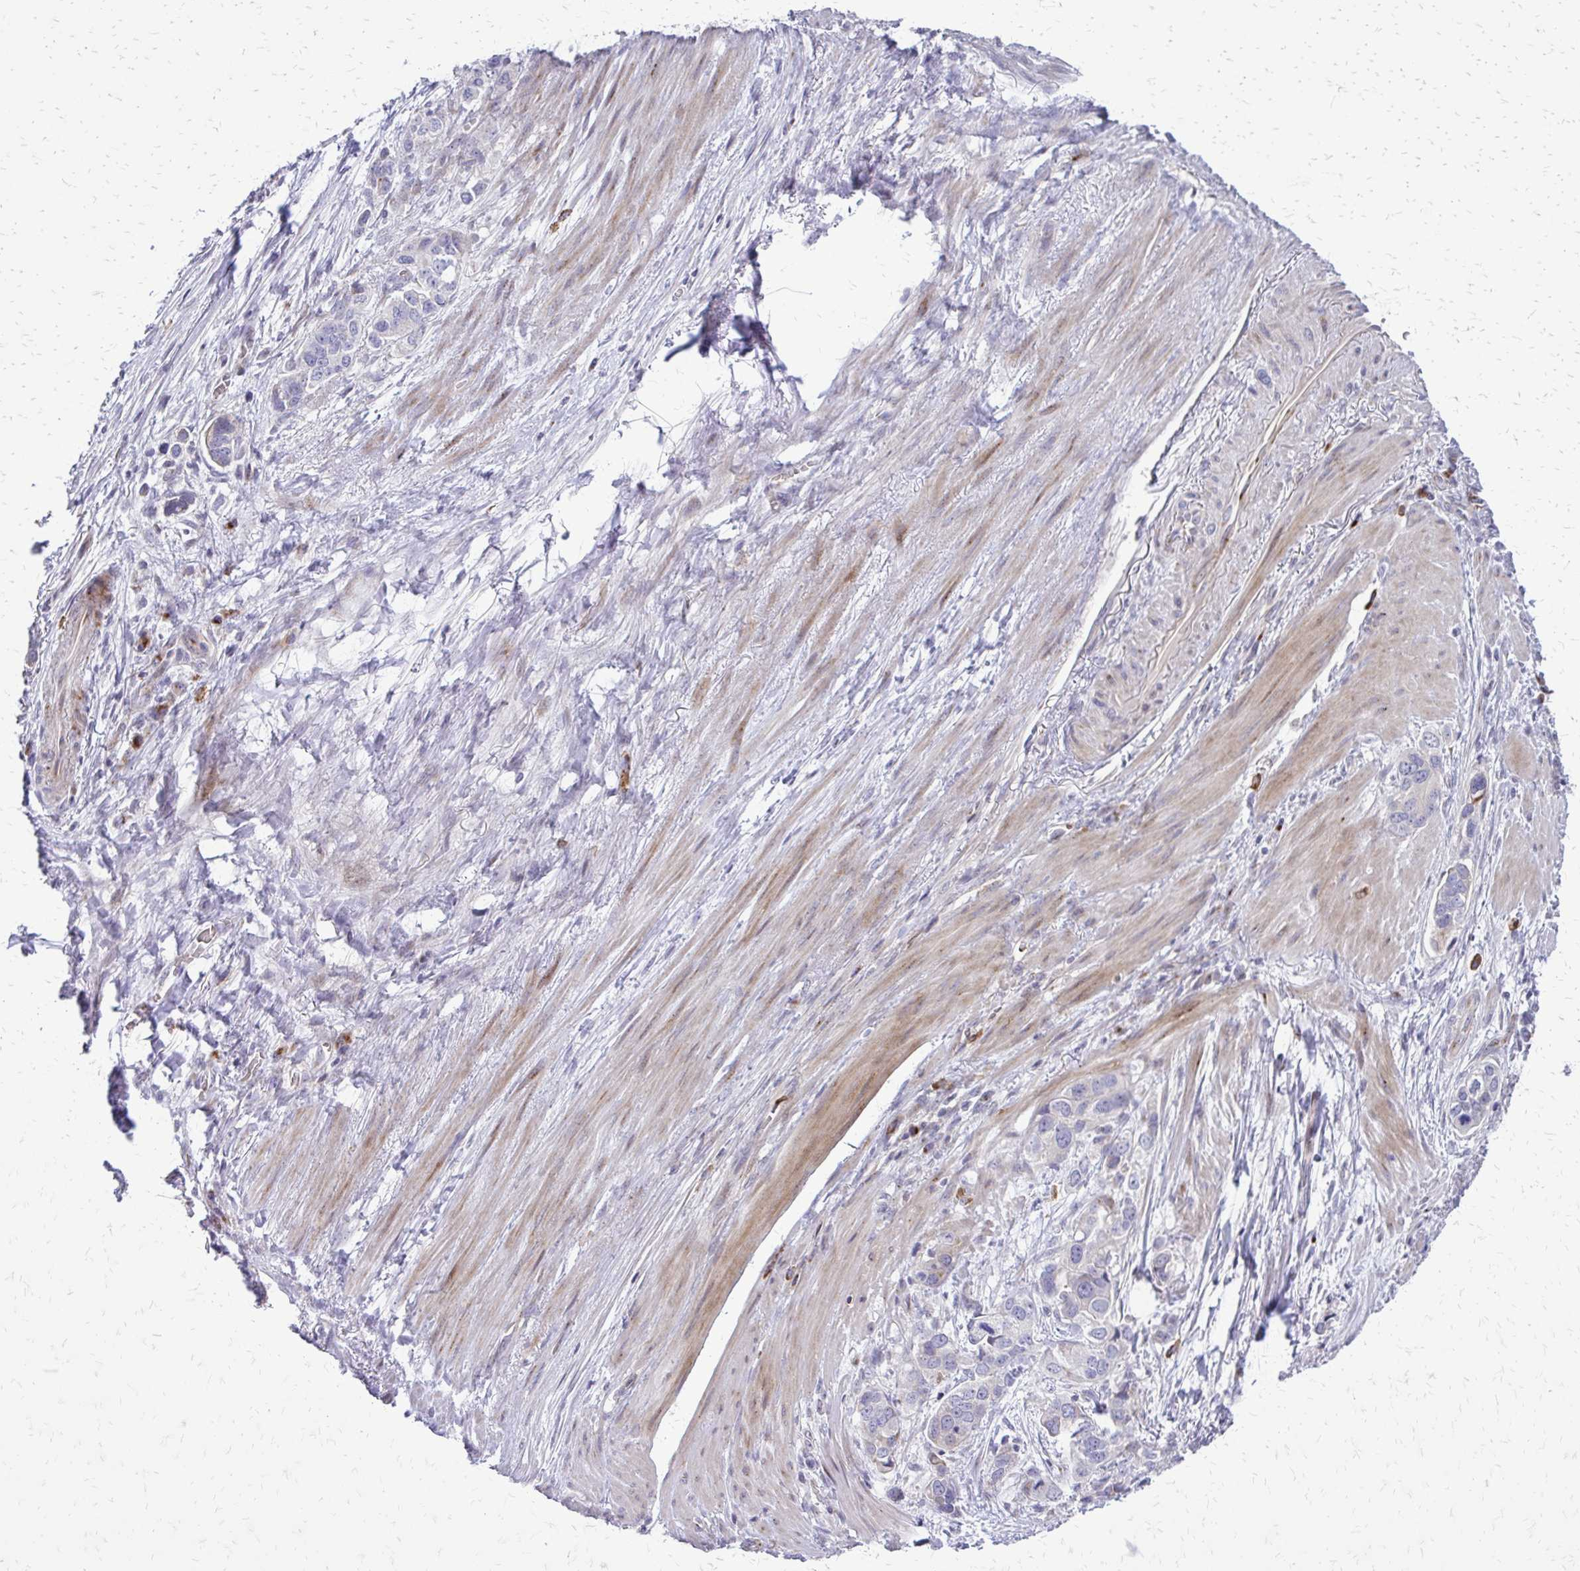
{"staining": {"intensity": "negative", "quantity": "none", "location": "none"}, "tissue": "stomach cancer", "cell_type": "Tumor cells", "image_type": "cancer", "snomed": [{"axis": "morphology", "description": "Adenocarcinoma, NOS"}, {"axis": "topography", "description": "Stomach, lower"}], "caption": "Micrograph shows no significant protein expression in tumor cells of stomach adenocarcinoma.", "gene": "FUNDC2", "patient": {"sex": "female", "age": 93}}